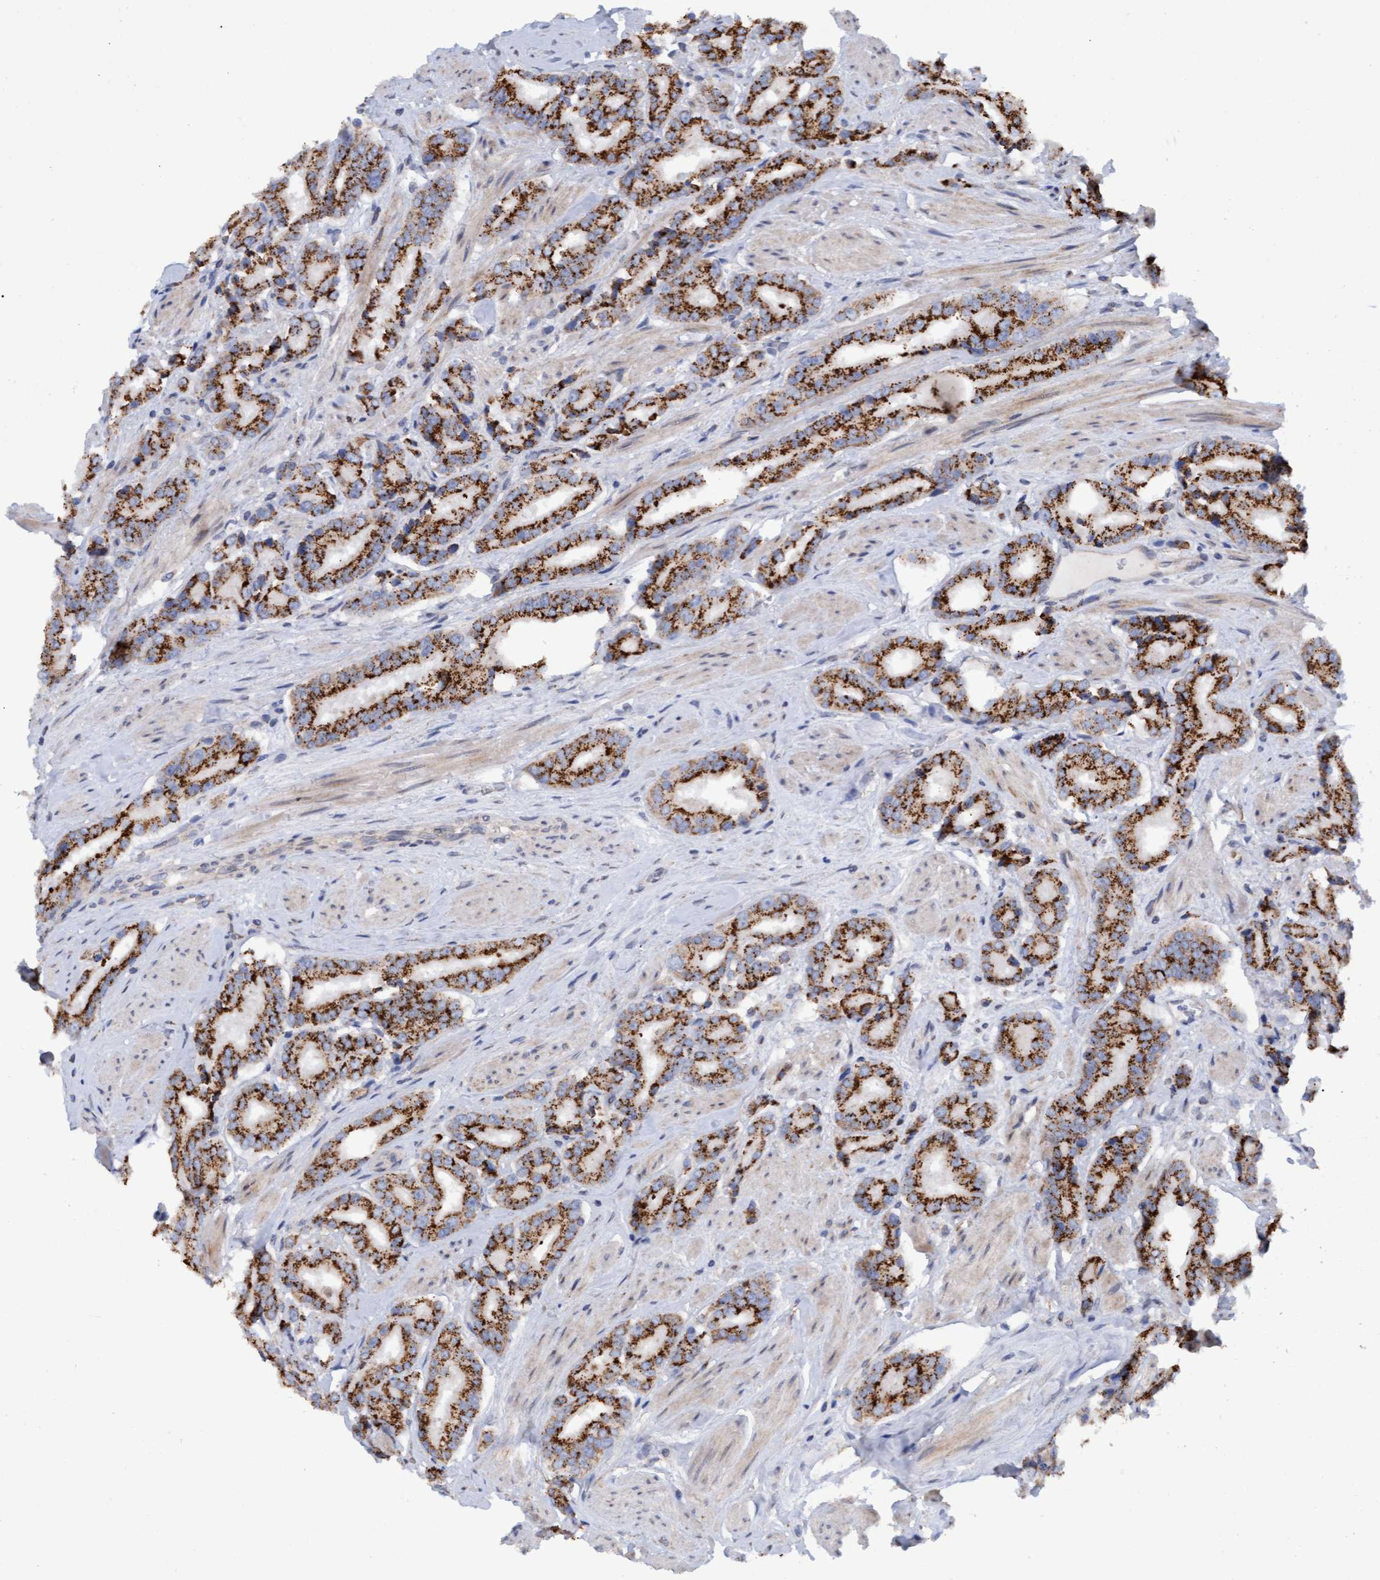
{"staining": {"intensity": "strong", "quantity": ">75%", "location": "cytoplasmic/membranous"}, "tissue": "prostate cancer", "cell_type": "Tumor cells", "image_type": "cancer", "snomed": [{"axis": "morphology", "description": "Adenocarcinoma, High grade"}, {"axis": "topography", "description": "Prostate"}], "caption": "A high amount of strong cytoplasmic/membranous expression is seen in approximately >75% of tumor cells in prostate cancer (adenocarcinoma (high-grade)) tissue. (DAB (3,3'-diaminobenzidine) = brown stain, brightfield microscopy at high magnification).", "gene": "MGLL", "patient": {"sex": "male", "age": 71}}